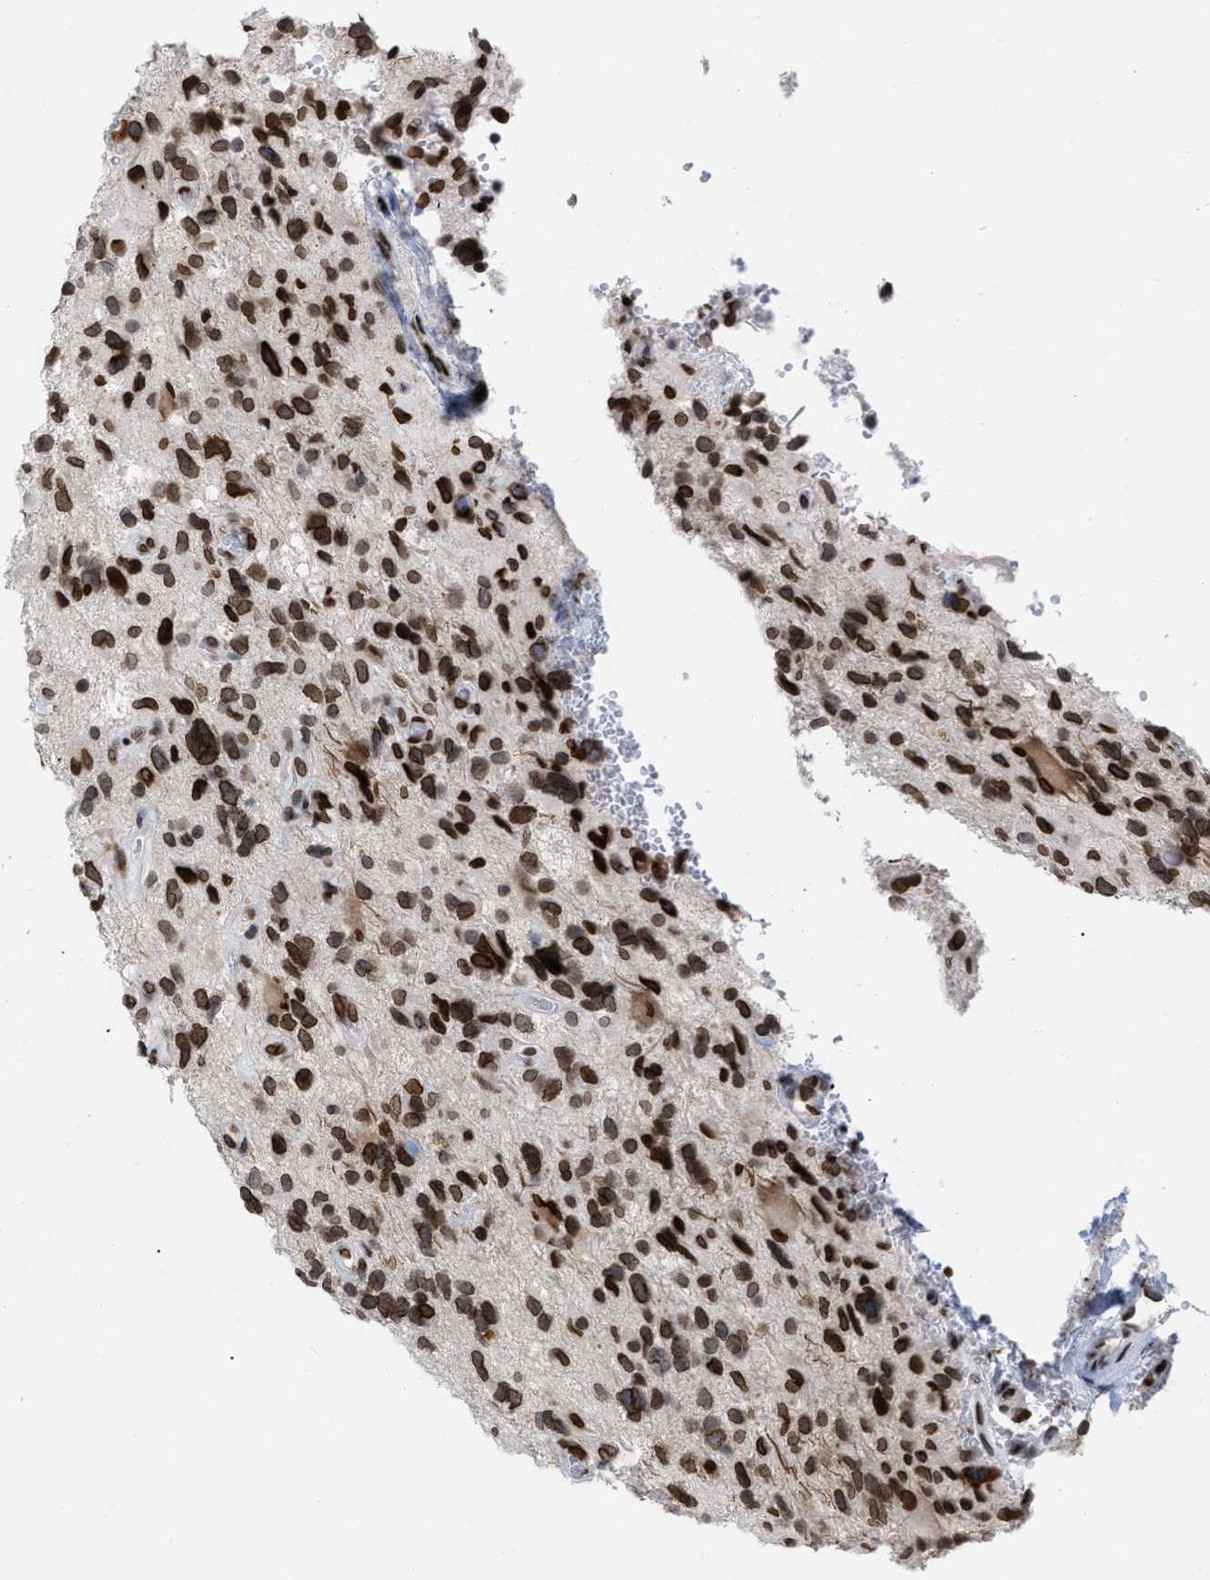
{"staining": {"intensity": "strong", "quantity": ">75%", "location": "cytoplasmic/membranous,nuclear"}, "tissue": "glioma", "cell_type": "Tumor cells", "image_type": "cancer", "snomed": [{"axis": "morphology", "description": "Glioma, malignant, High grade"}, {"axis": "topography", "description": "Brain"}], "caption": "This is a micrograph of immunohistochemistry (IHC) staining of high-grade glioma (malignant), which shows strong expression in the cytoplasmic/membranous and nuclear of tumor cells.", "gene": "TPR", "patient": {"sex": "male", "age": 33}}